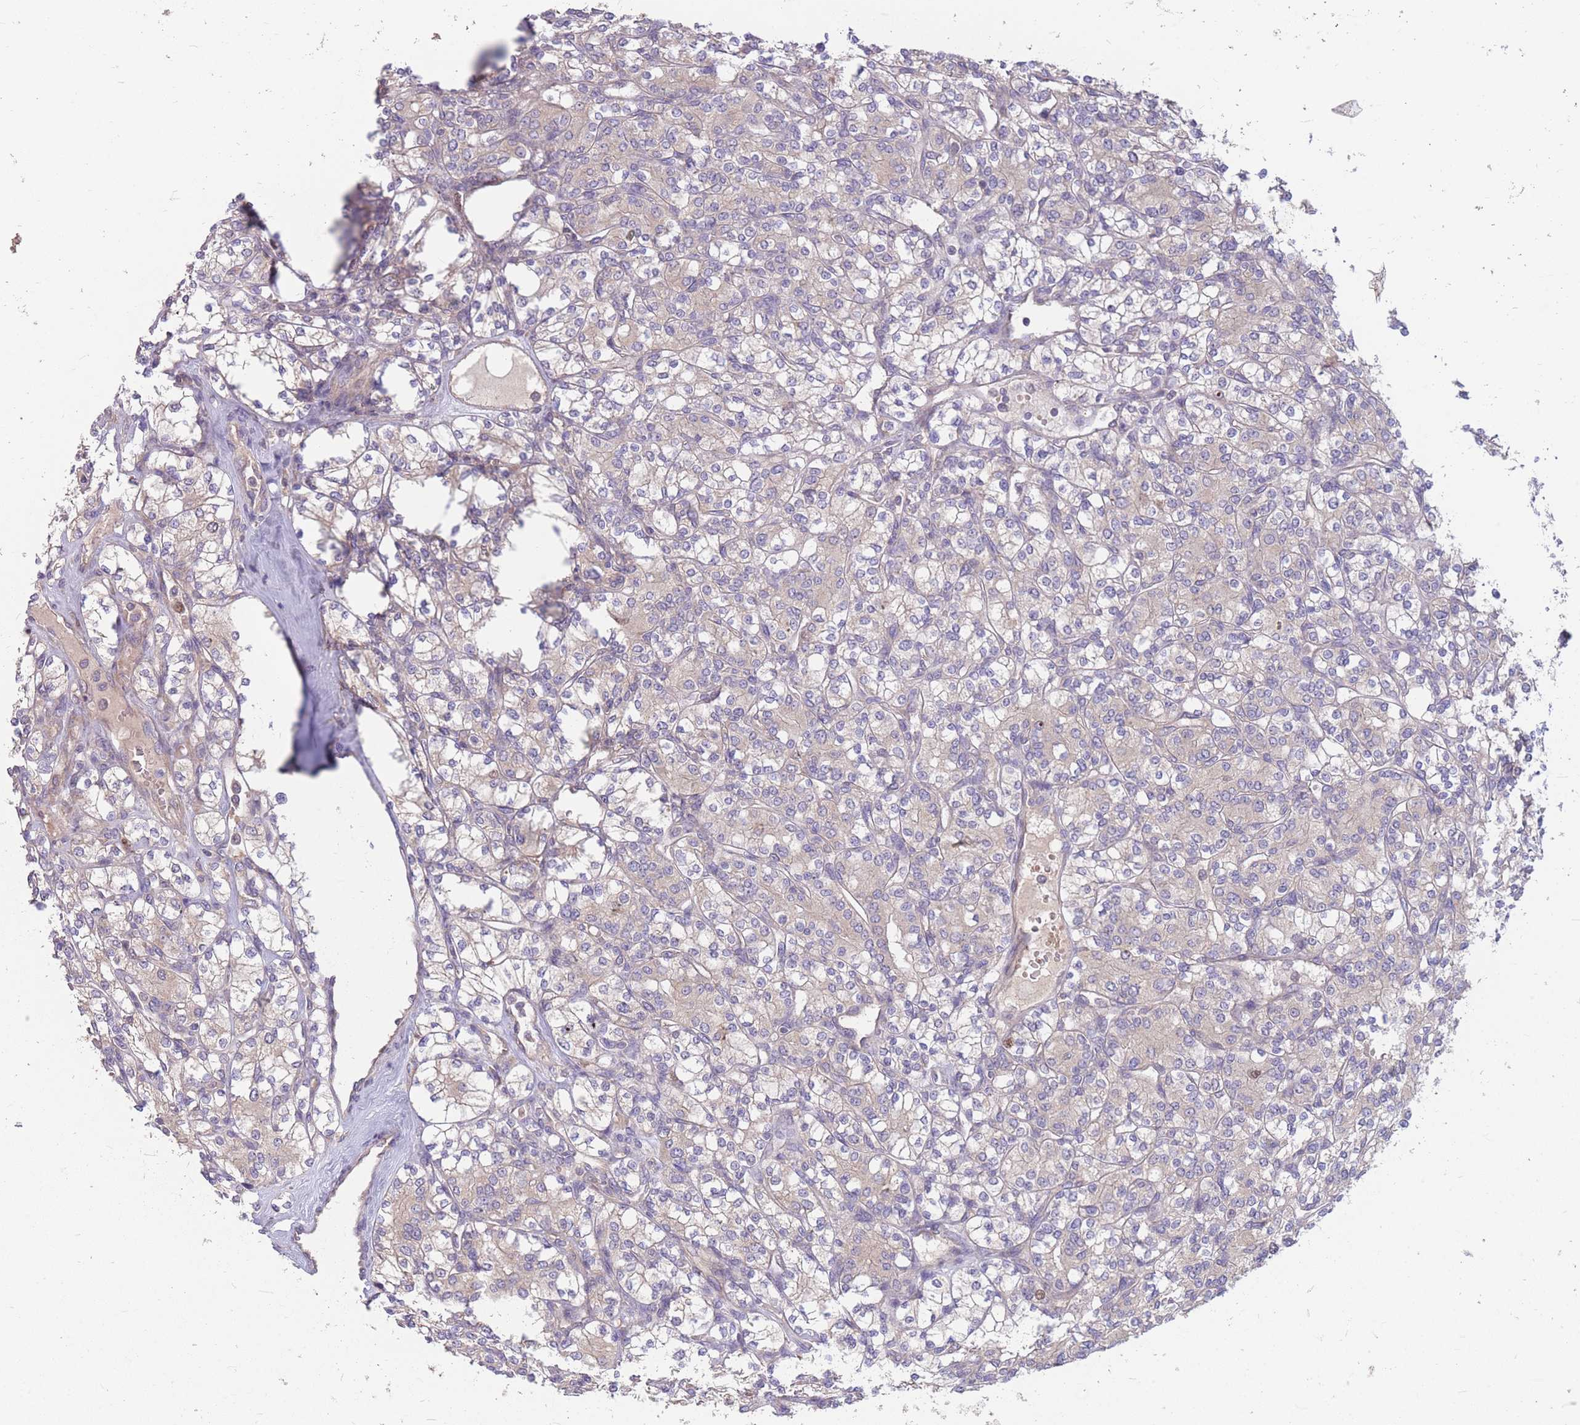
{"staining": {"intensity": "negative", "quantity": "none", "location": "none"}, "tissue": "renal cancer", "cell_type": "Tumor cells", "image_type": "cancer", "snomed": [{"axis": "morphology", "description": "Adenocarcinoma, NOS"}, {"axis": "topography", "description": "Kidney"}], "caption": "Human renal adenocarcinoma stained for a protein using IHC exhibits no staining in tumor cells.", "gene": "GMNN", "patient": {"sex": "male", "age": 77}}